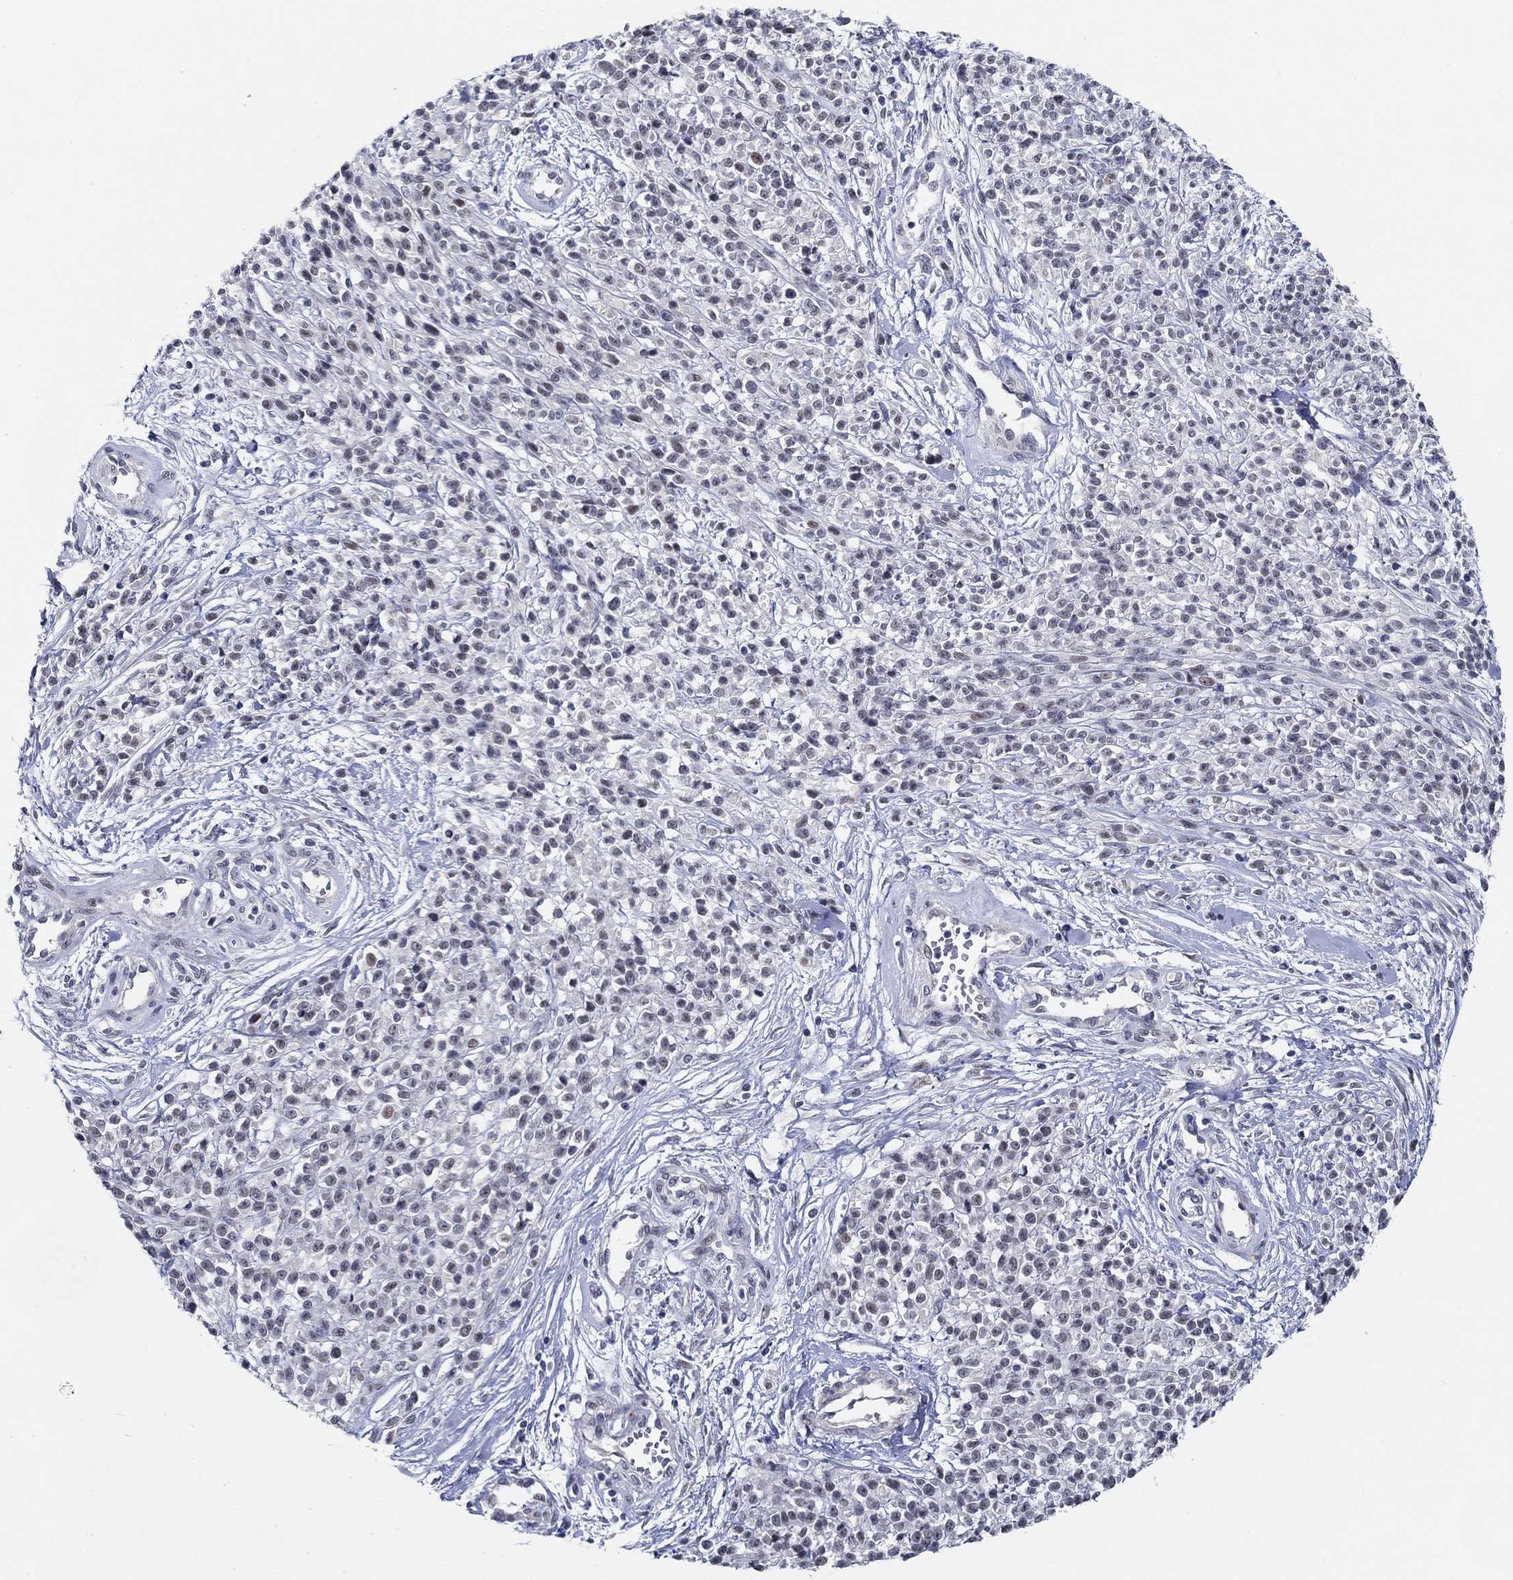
{"staining": {"intensity": "moderate", "quantity": "<25%", "location": "nuclear"}, "tissue": "melanoma", "cell_type": "Tumor cells", "image_type": "cancer", "snomed": [{"axis": "morphology", "description": "Malignant melanoma, NOS"}, {"axis": "topography", "description": "Skin"}, {"axis": "topography", "description": "Skin of trunk"}], "caption": "The immunohistochemical stain labels moderate nuclear staining in tumor cells of melanoma tissue. (DAB (3,3'-diaminobenzidine) IHC, brown staining for protein, blue staining for nuclei).", "gene": "SLC34A1", "patient": {"sex": "male", "age": 74}}